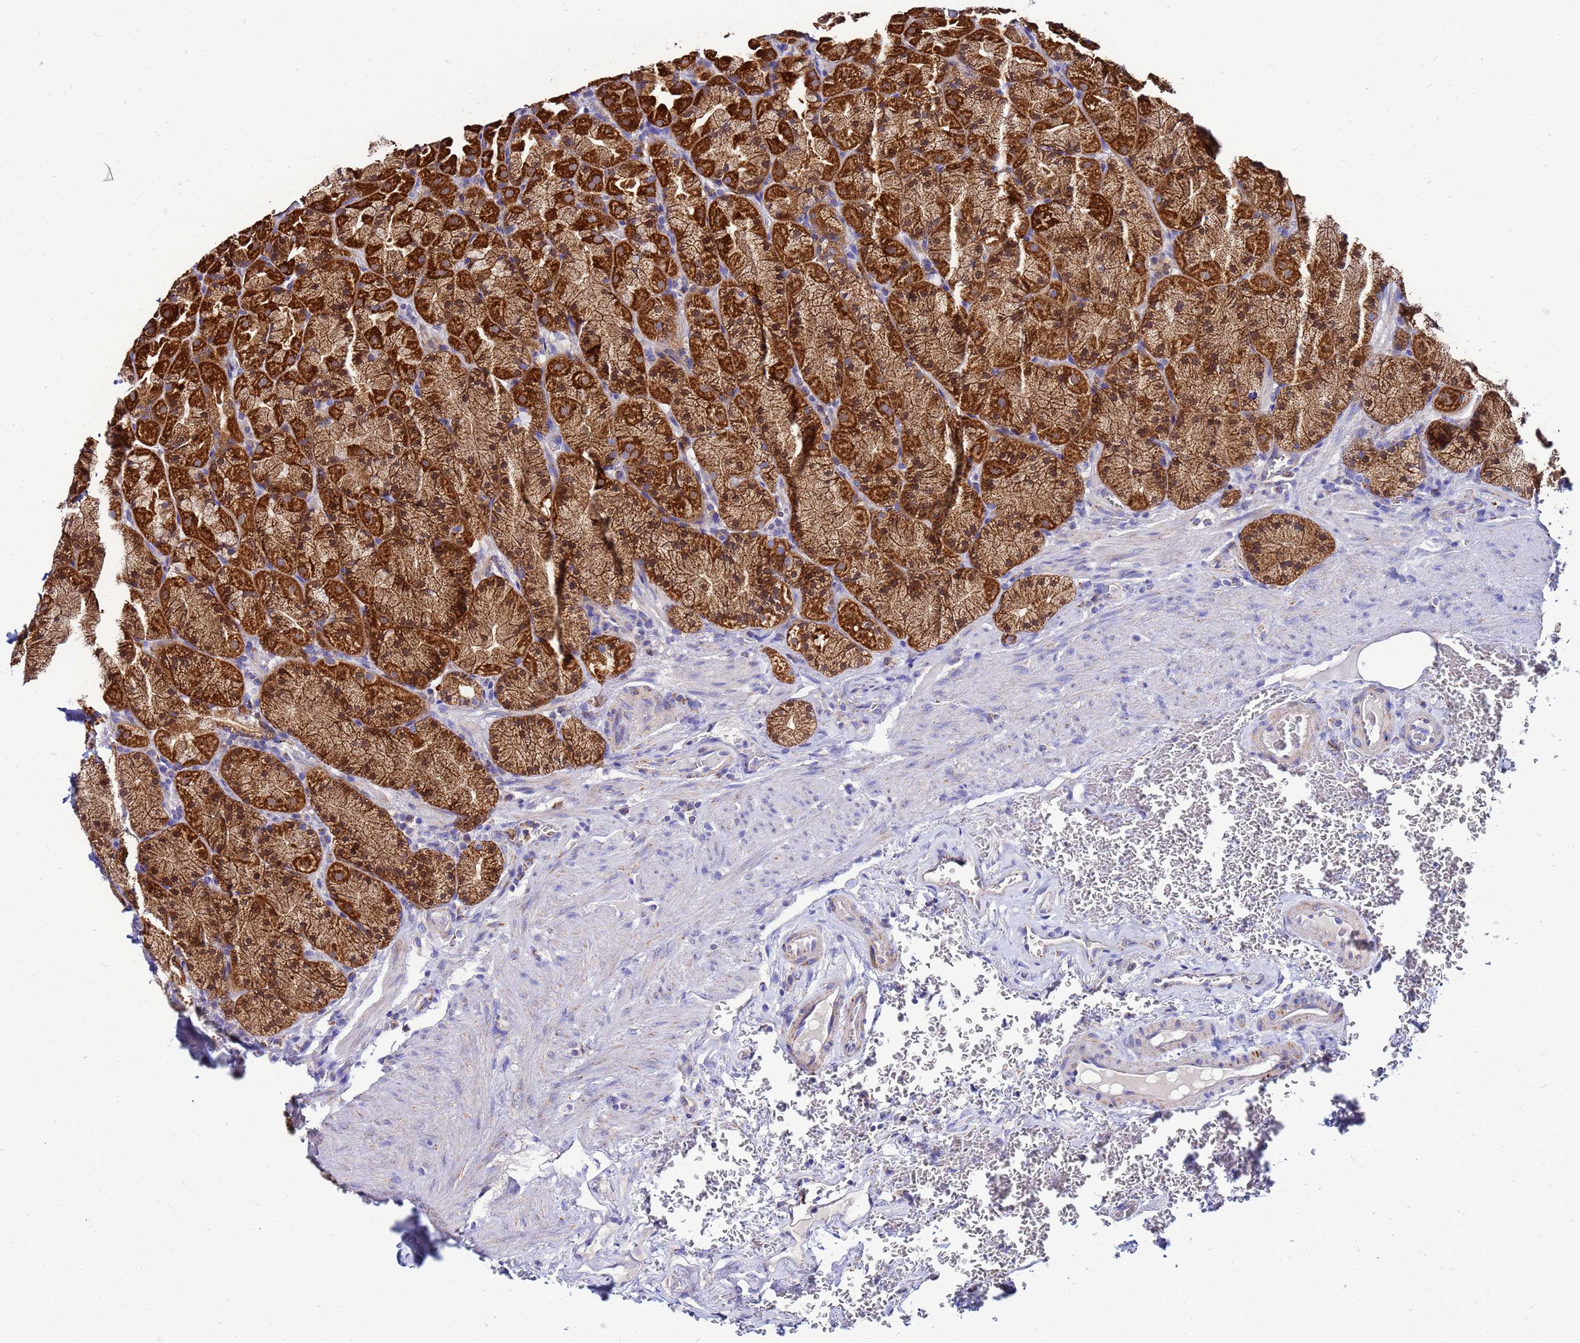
{"staining": {"intensity": "strong", "quantity": "25%-75%", "location": "cytoplasmic/membranous"}, "tissue": "stomach", "cell_type": "Glandular cells", "image_type": "normal", "snomed": [{"axis": "morphology", "description": "Normal tissue, NOS"}, {"axis": "topography", "description": "Stomach, upper"}, {"axis": "topography", "description": "Stomach, lower"}], "caption": "Strong cytoplasmic/membranous staining is present in about 25%-75% of glandular cells in unremarkable stomach. Nuclei are stained in blue.", "gene": "FAHD2A", "patient": {"sex": "male", "age": 80}}